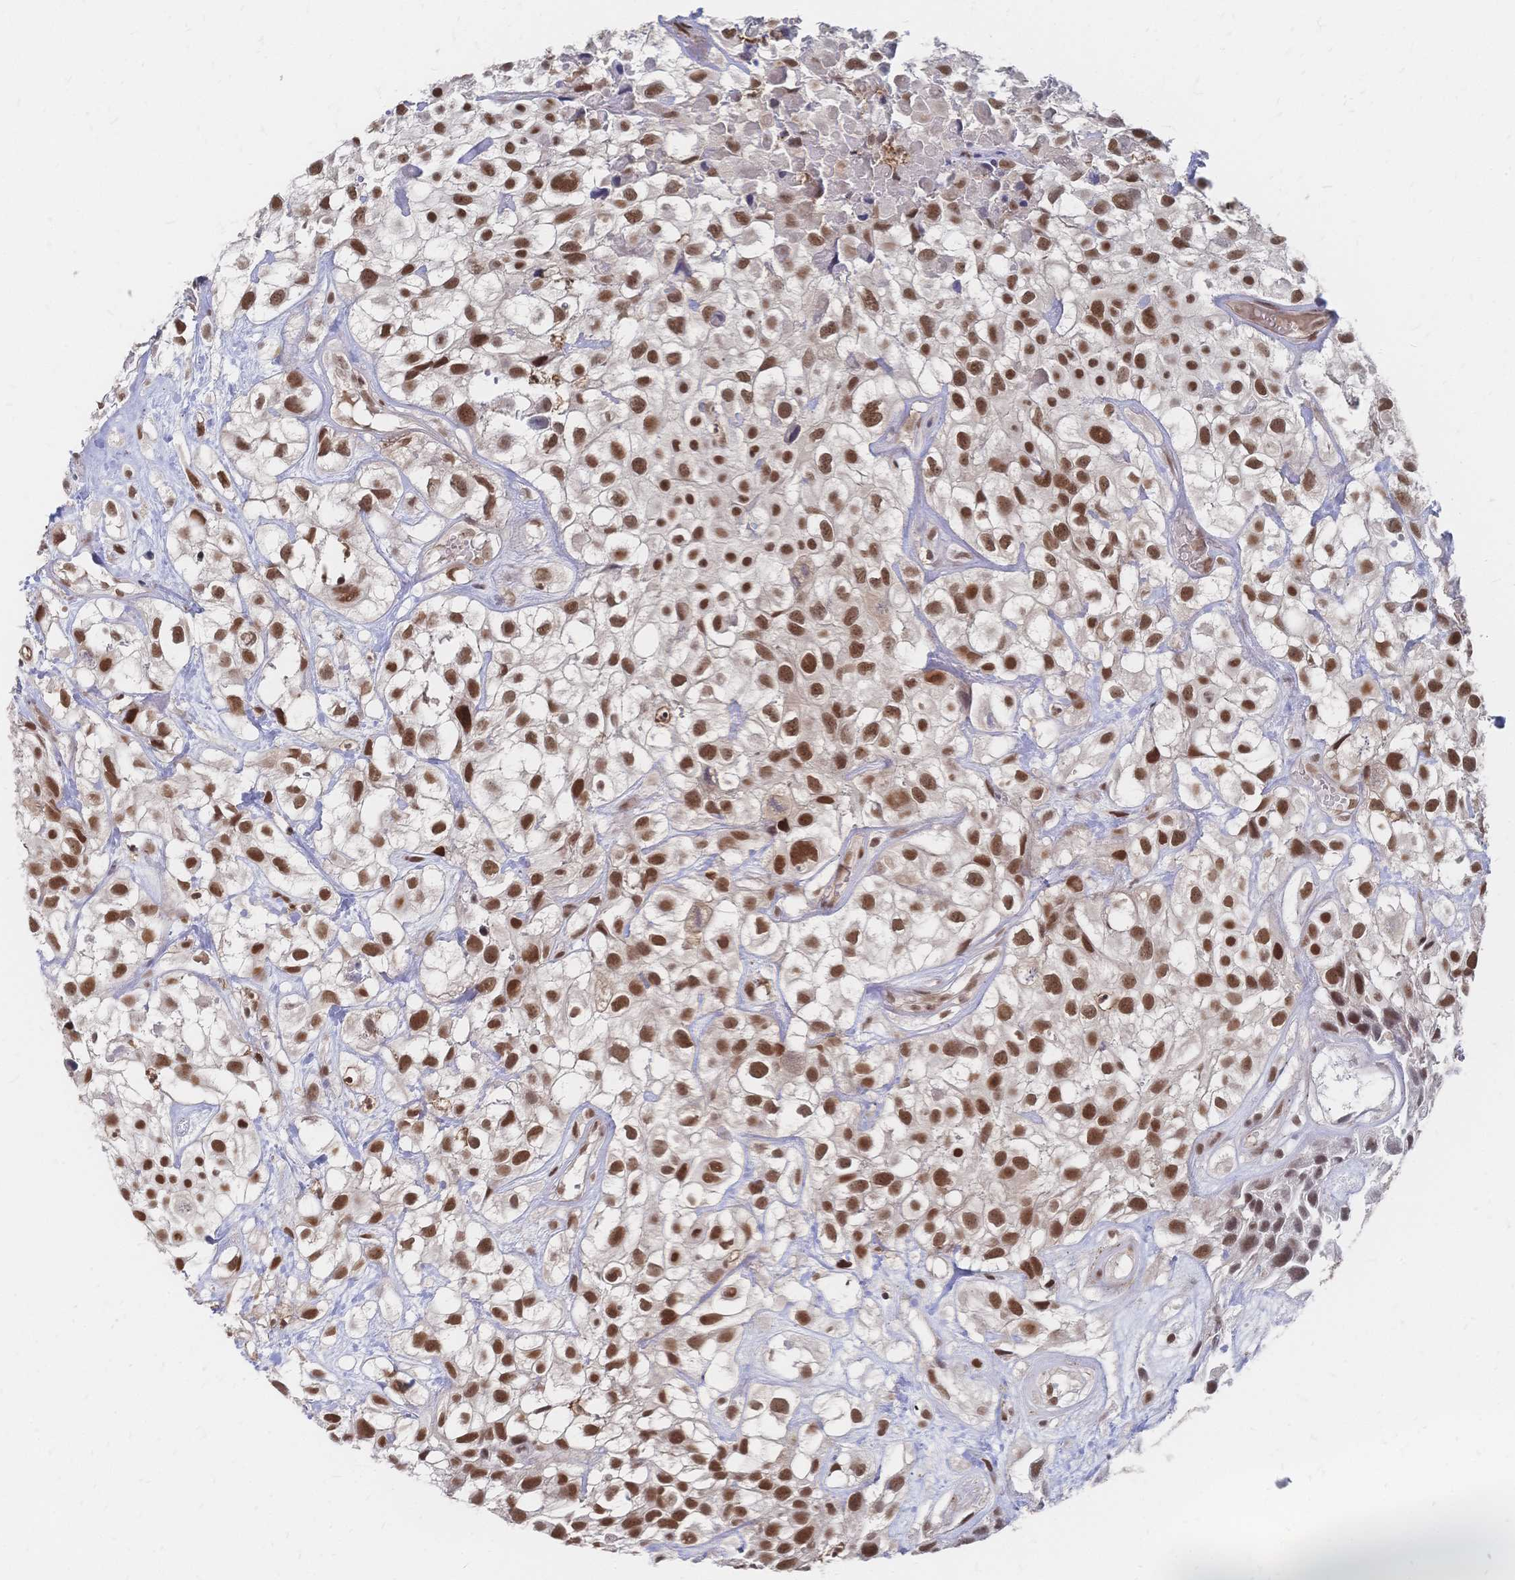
{"staining": {"intensity": "strong", "quantity": ">75%", "location": "nuclear"}, "tissue": "urothelial cancer", "cell_type": "Tumor cells", "image_type": "cancer", "snomed": [{"axis": "morphology", "description": "Urothelial carcinoma, High grade"}, {"axis": "topography", "description": "Urinary bladder"}], "caption": "Immunohistochemical staining of human urothelial cancer shows high levels of strong nuclear protein positivity in approximately >75% of tumor cells.", "gene": "NELFA", "patient": {"sex": "male", "age": 56}}